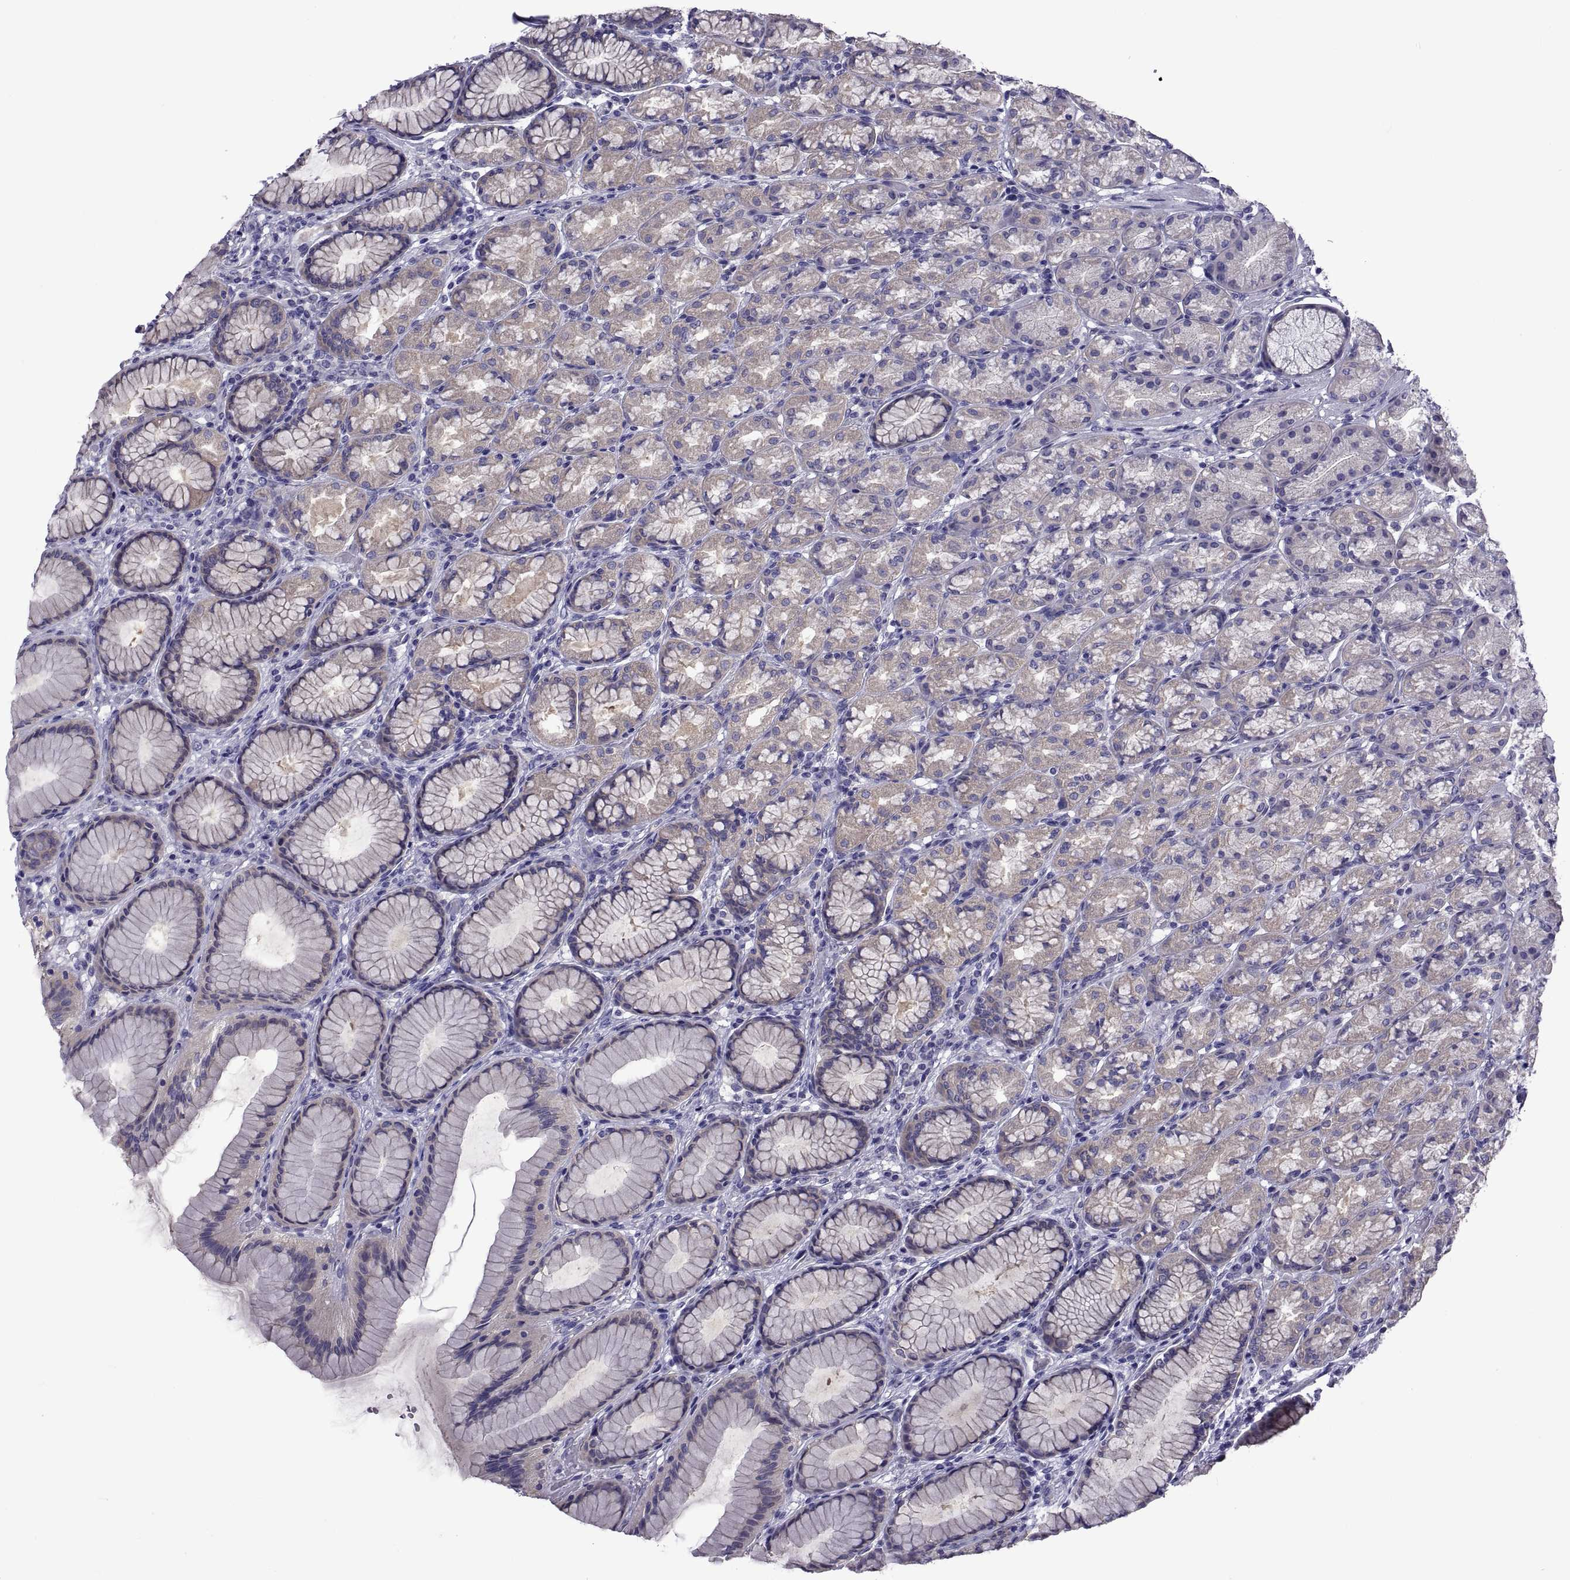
{"staining": {"intensity": "negative", "quantity": "none", "location": "none"}, "tissue": "stomach", "cell_type": "Glandular cells", "image_type": "normal", "snomed": [{"axis": "morphology", "description": "Normal tissue, NOS"}, {"axis": "morphology", "description": "Adenocarcinoma, NOS"}, {"axis": "topography", "description": "Stomach"}], "caption": "Immunohistochemistry (IHC) micrograph of benign stomach: stomach stained with DAB (3,3'-diaminobenzidine) exhibits no significant protein staining in glandular cells. (Immunohistochemistry (IHC), brightfield microscopy, high magnification).", "gene": "TMC3", "patient": {"sex": "female", "age": 79}}